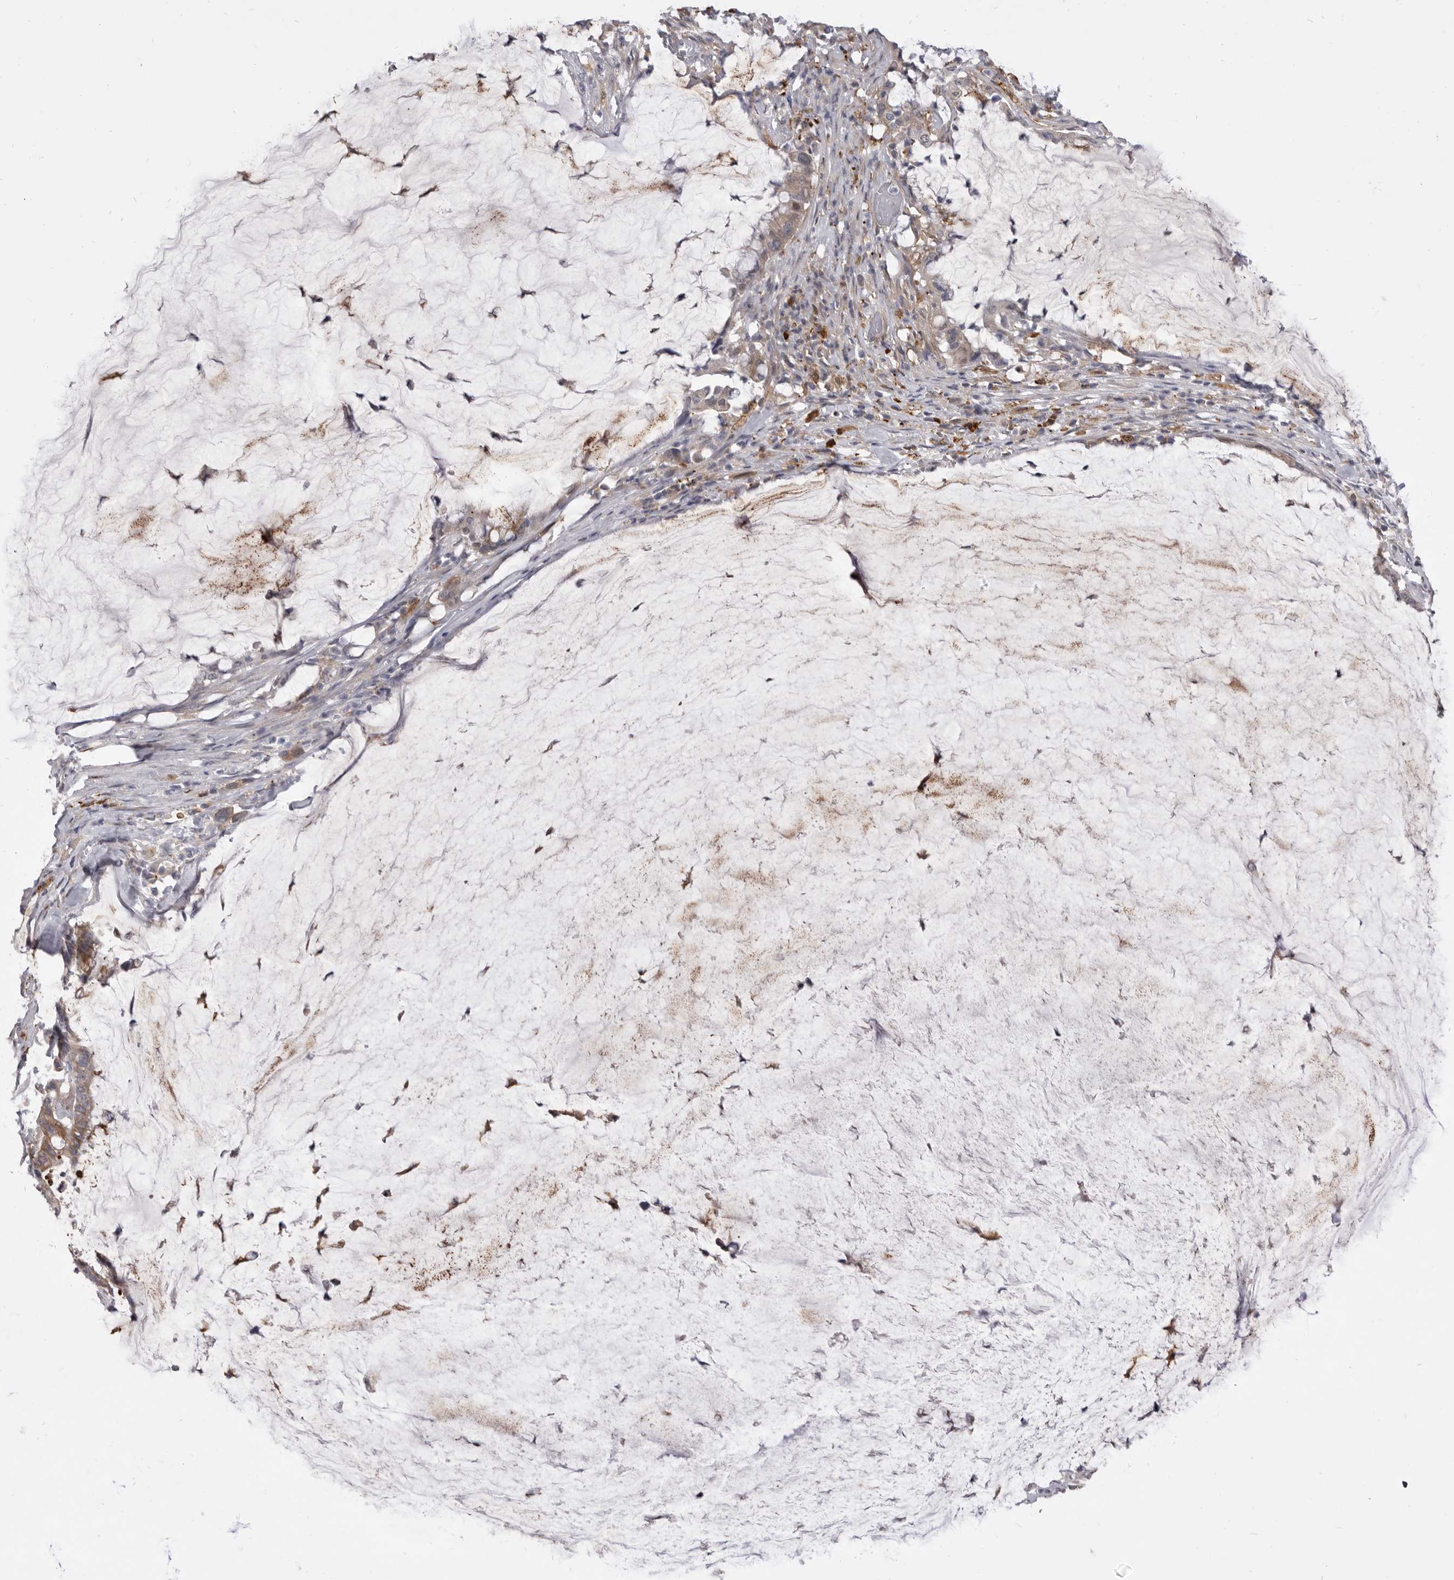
{"staining": {"intensity": "weak", "quantity": "<25%", "location": "cytoplasmic/membranous"}, "tissue": "pancreatic cancer", "cell_type": "Tumor cells", "image_type": "cancer", "snomed": [{"axis": "morphology", "description": "Adenocarcinoma, NOS"}, {"axis": "topography", "description": "Pancreas"}], "caption": "This is an IHC photomicrograph of pancreatic adenocarcinoma. There is no staining in tumor cells.", "gene": "VPS45", "patient": {"sex": "male", "age": 41}}